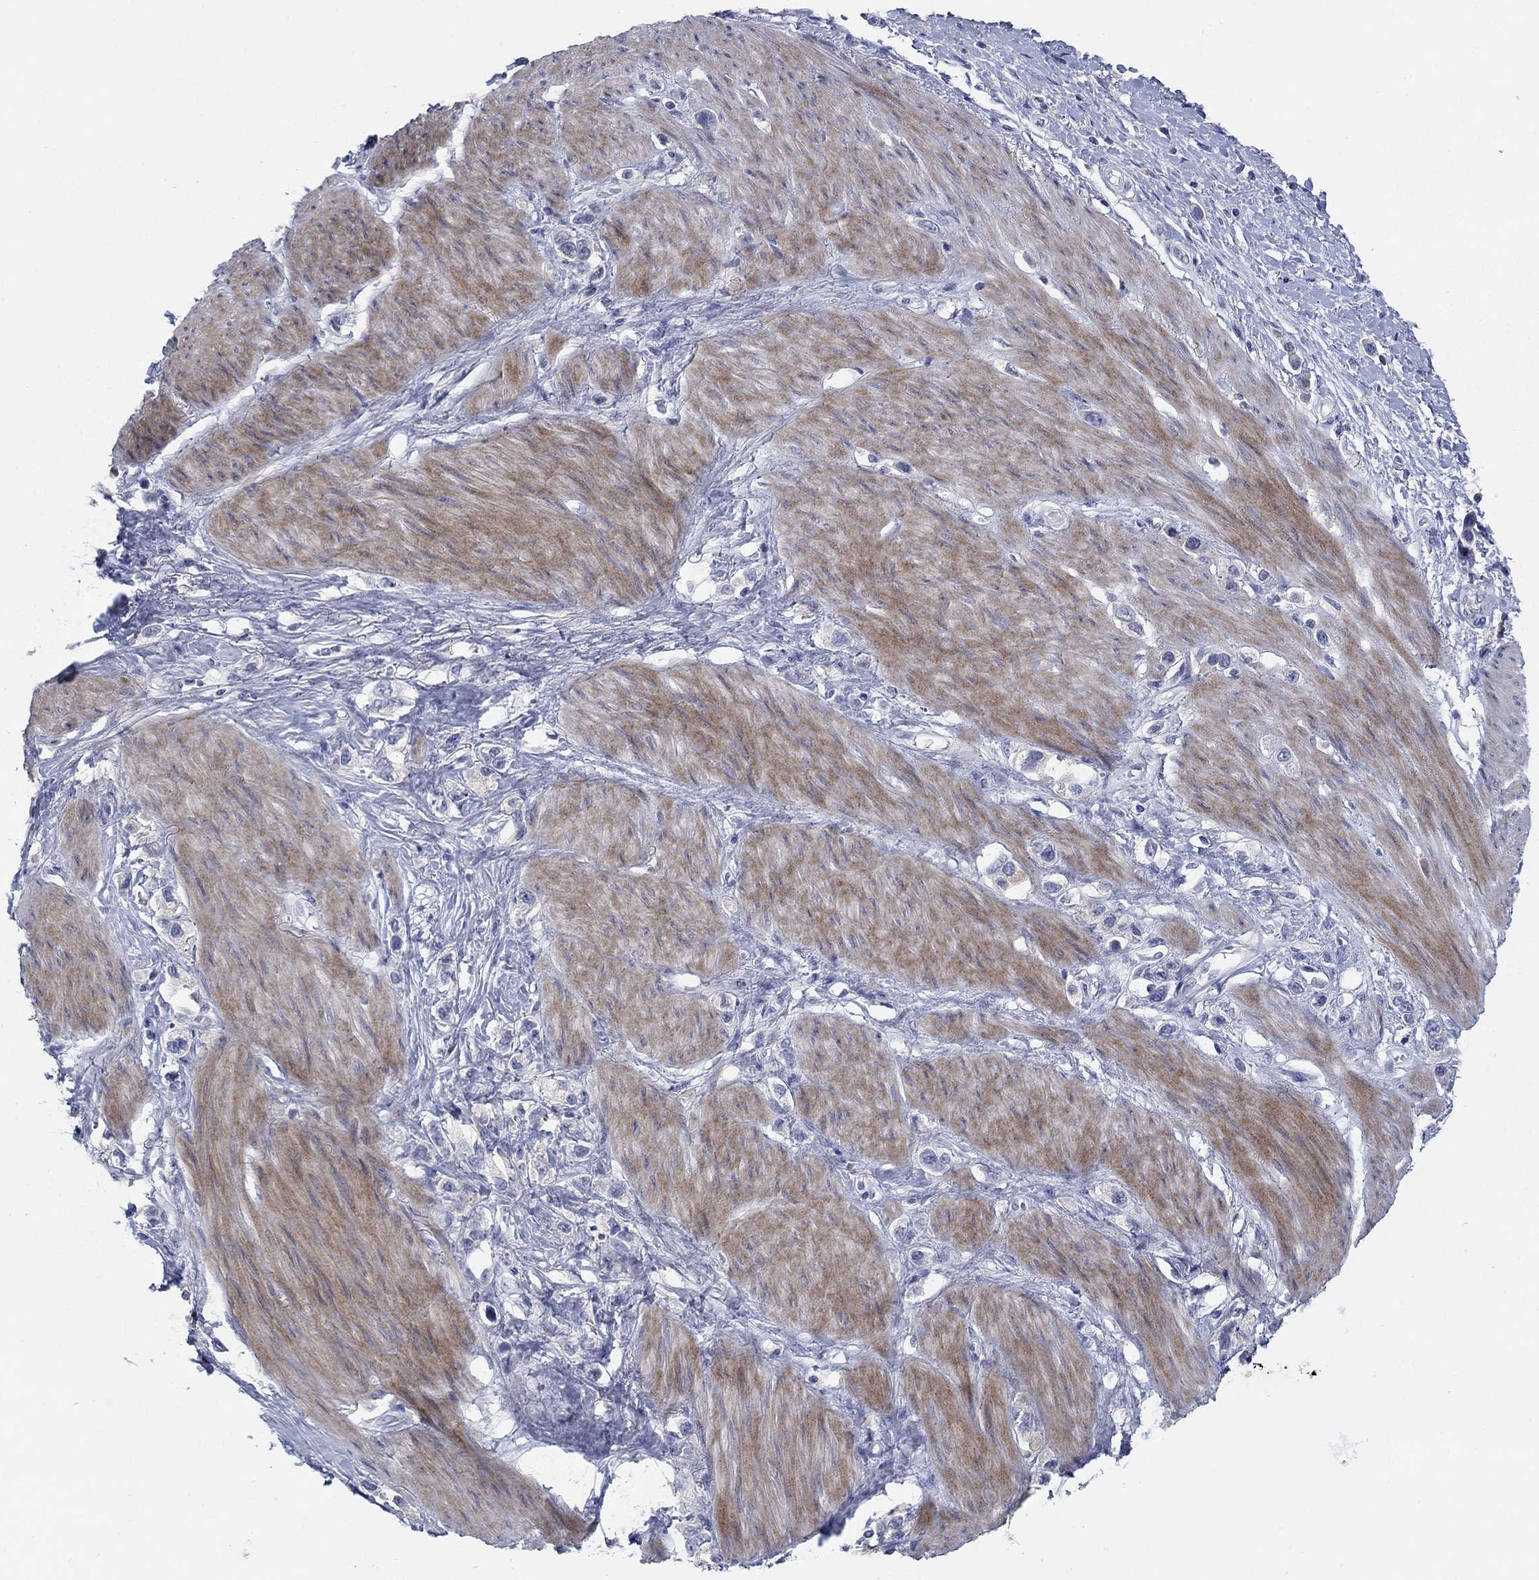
{"staining": {"intensity": "negative", "quantity": "none", "location": "none"}, "tissue": "stomach cancer", "cell_type": "Tumor cells", "image_type": "cancer", "snomed": [{"axis": "morphology", "description": "Normal tissue, NOS"}, {"axis": "morphology", "description": "Adenocarcinoma, NOS"}, {"axis": "morphology", "description": "Adenocarcinoma, High grade"}, {"axis": "topography", "description": "Stomach, upper"}, {"axis": "topography", "description": "Stomach"}], "caption": "Tumor cells show no significant protein expression in stomach adenocarcinoma.", "gene": "TMEM249", "patient": {"sex": "female", "age": 65}}